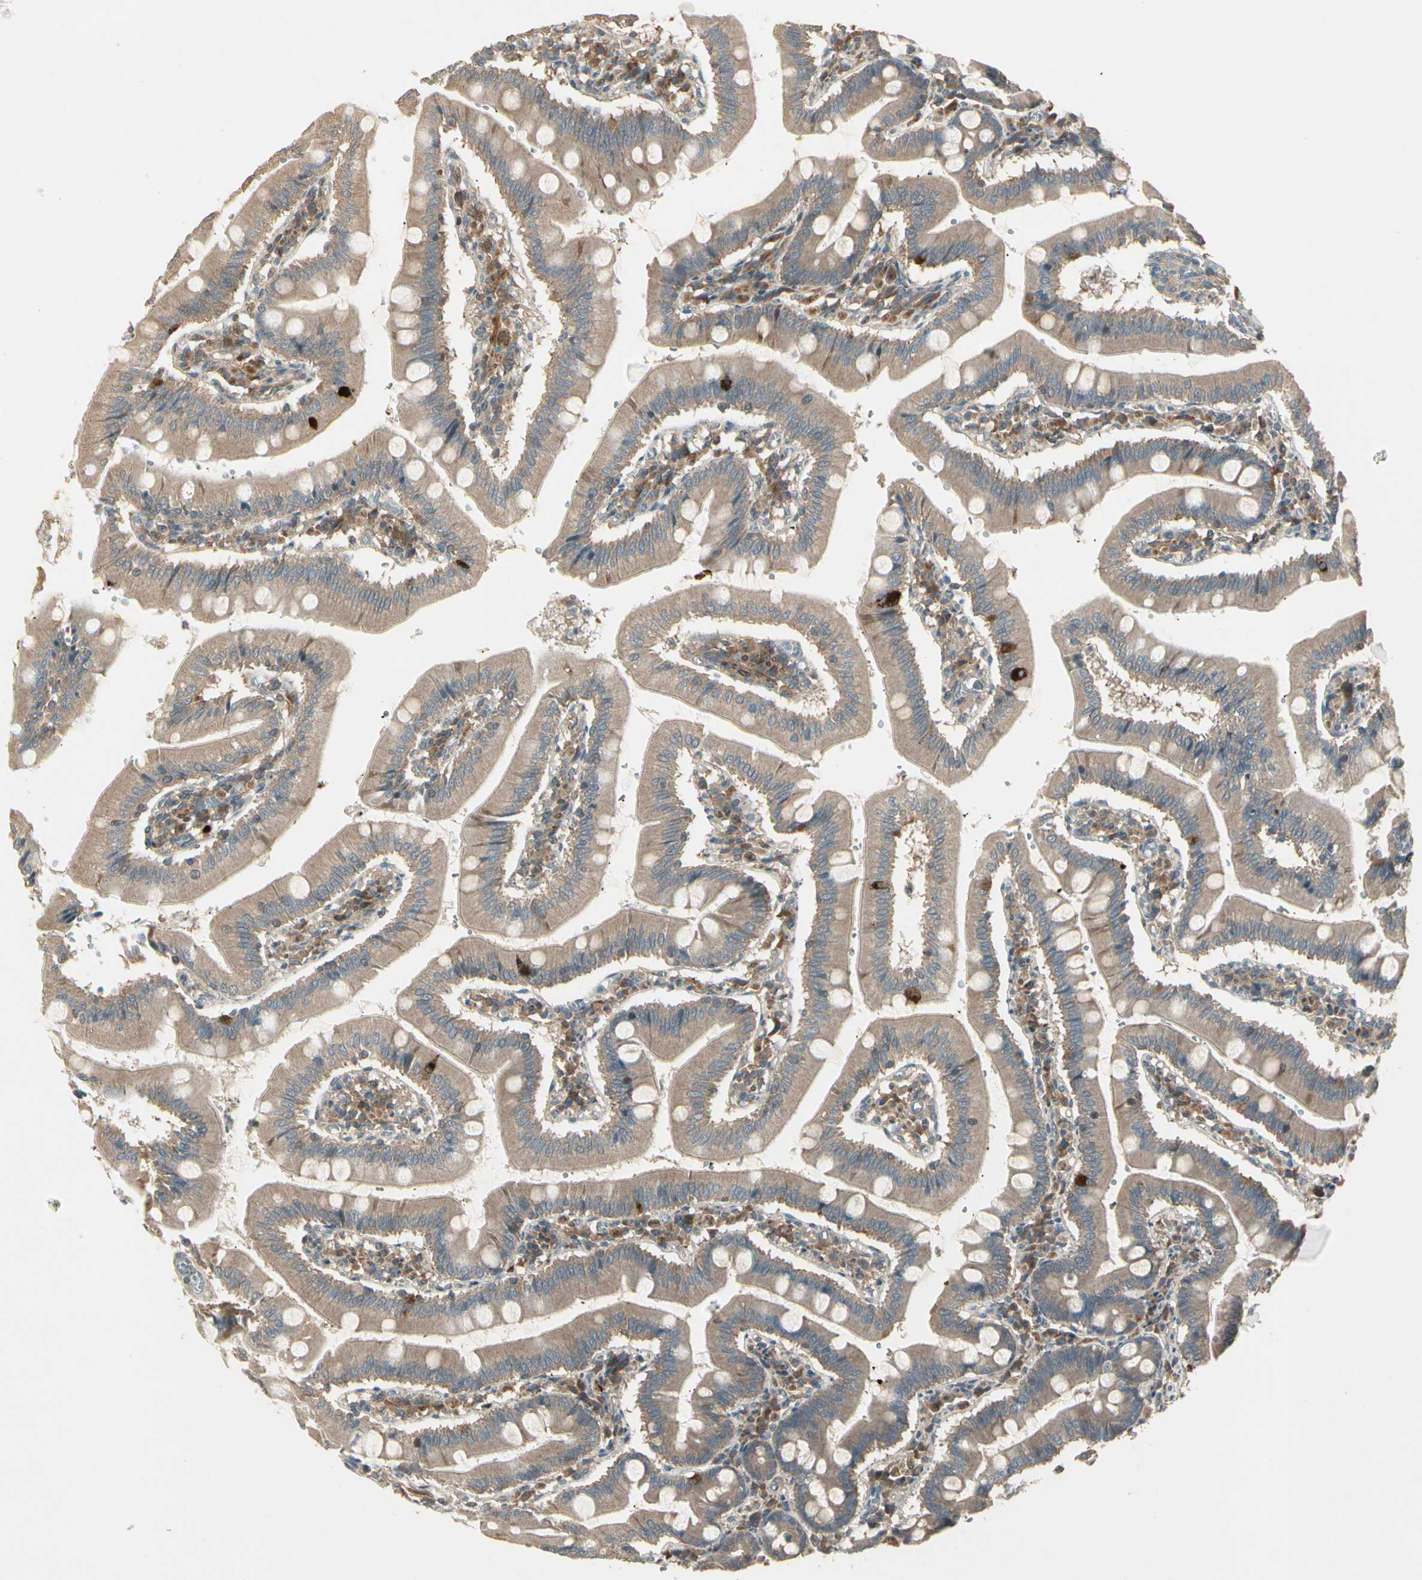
{"staining": {"intensity": "moderate", "quantity": ">75%", "location": "cytoplasmic/membranous"}, "tissue": "small intestine", "cell_type": "Glandular cells", "image_type": "normal", "snomed": [{"axis": "morphology", "description": "Normal tissue, NOS"}, {"axis": "topography", "description": "Small intestine"}], "caption": "Immunohistochemistry (IHC) photomicrograph of benign small intestine stained for a protein (brown), which demonstrates medium levels of moderate cytoplasmic/membranous expression in approximately >75% of glandular cells.", "gene": "ACVR1", "patient": {"sex": "male", "age": 71}}